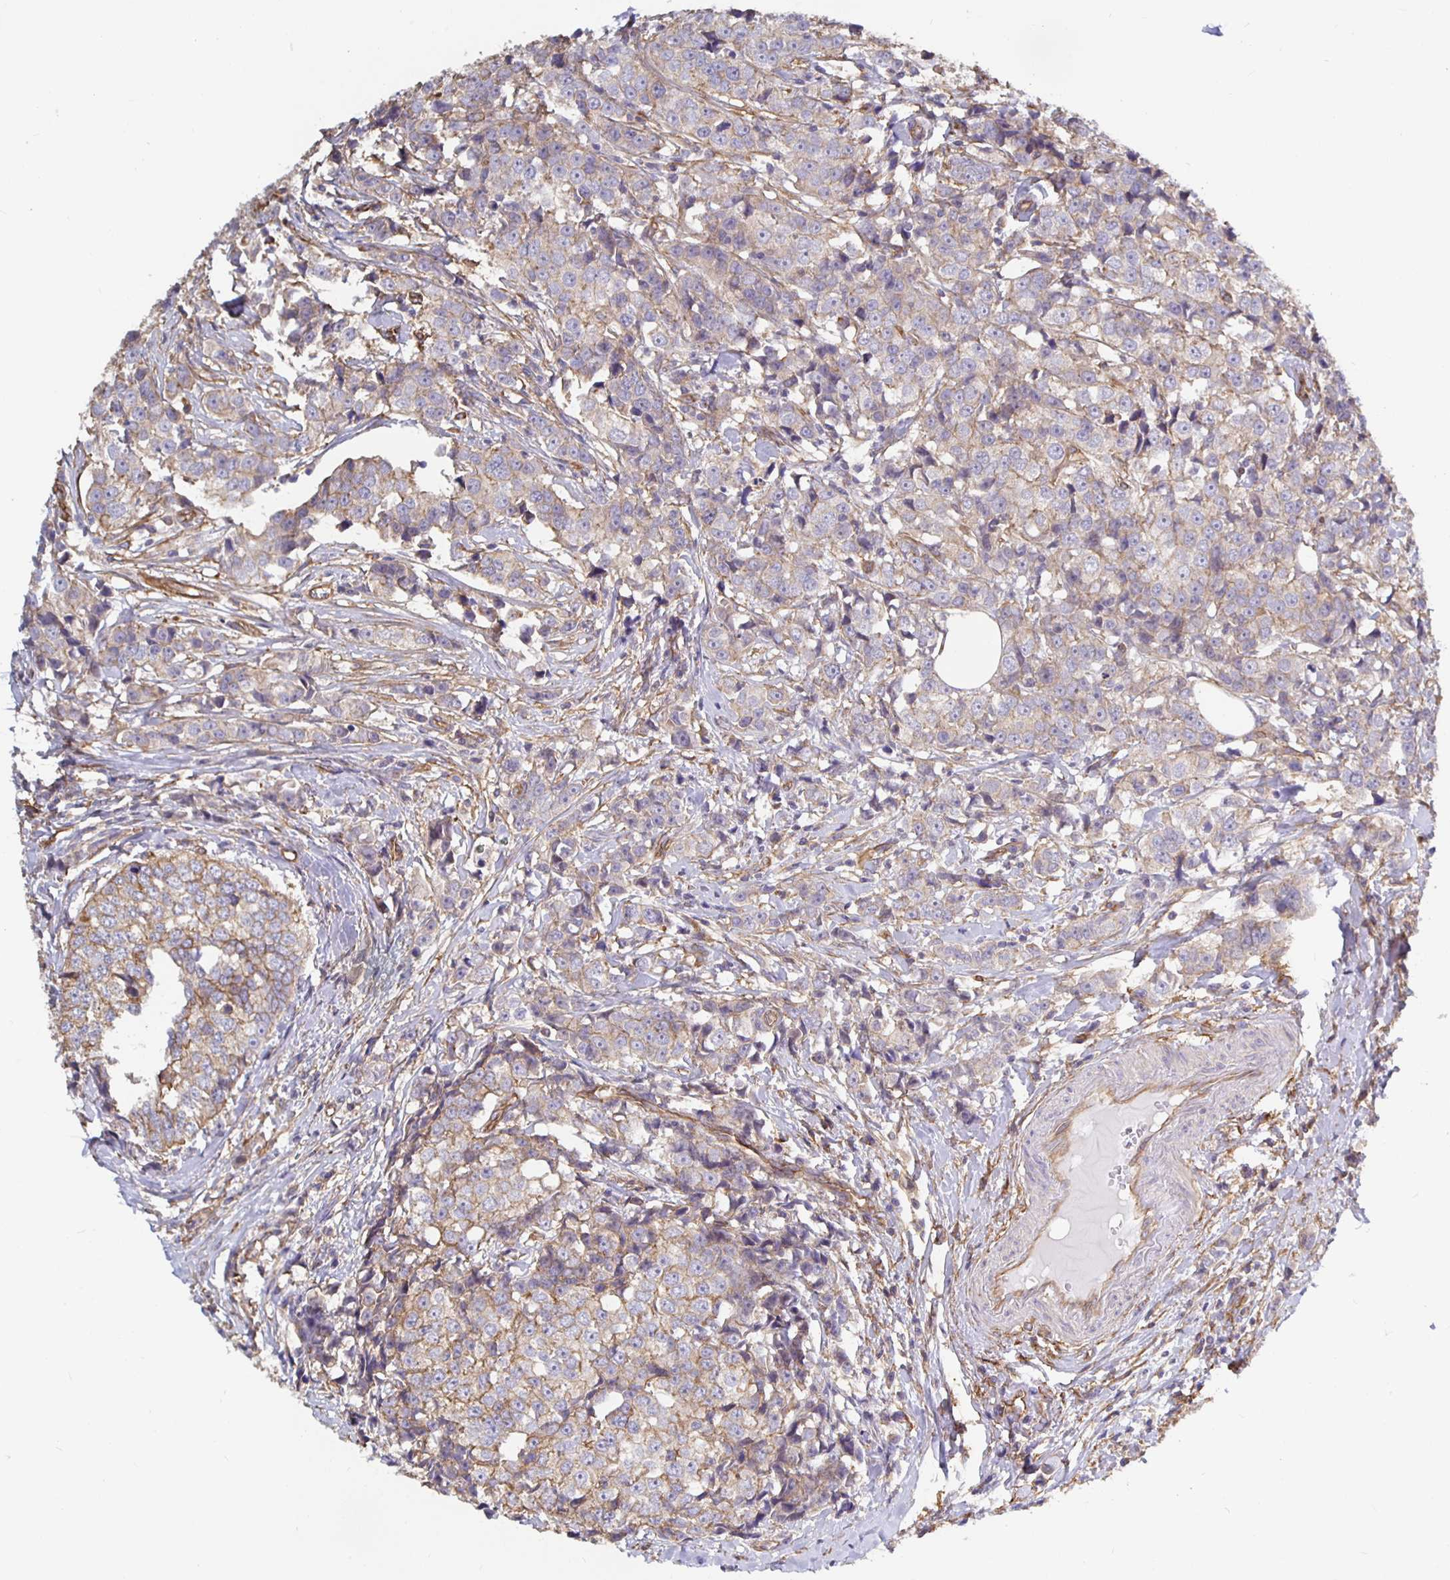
{"staining": {"intensity": "weak", "quantity": "25%-75%", "location": "cytoplasmic/membranous"}, "tissue": "breast cancer", "cell_type": "Tumor cells", "image_type": "cancer", "snomed": [{"axis": "morphology", "description": "Duct carcinoma"}, {"axis": "topography", "description": "Breast"}], "caption": "Infiltrating ductal carcinoma (breast) stained with a brown dye exhibits weak cytoplasmic/membranous positive staining in approximately 25%-75% of tumor cells.", "gene": "ARHGEF39", "patient": {"sex": "female", "age": 80}}